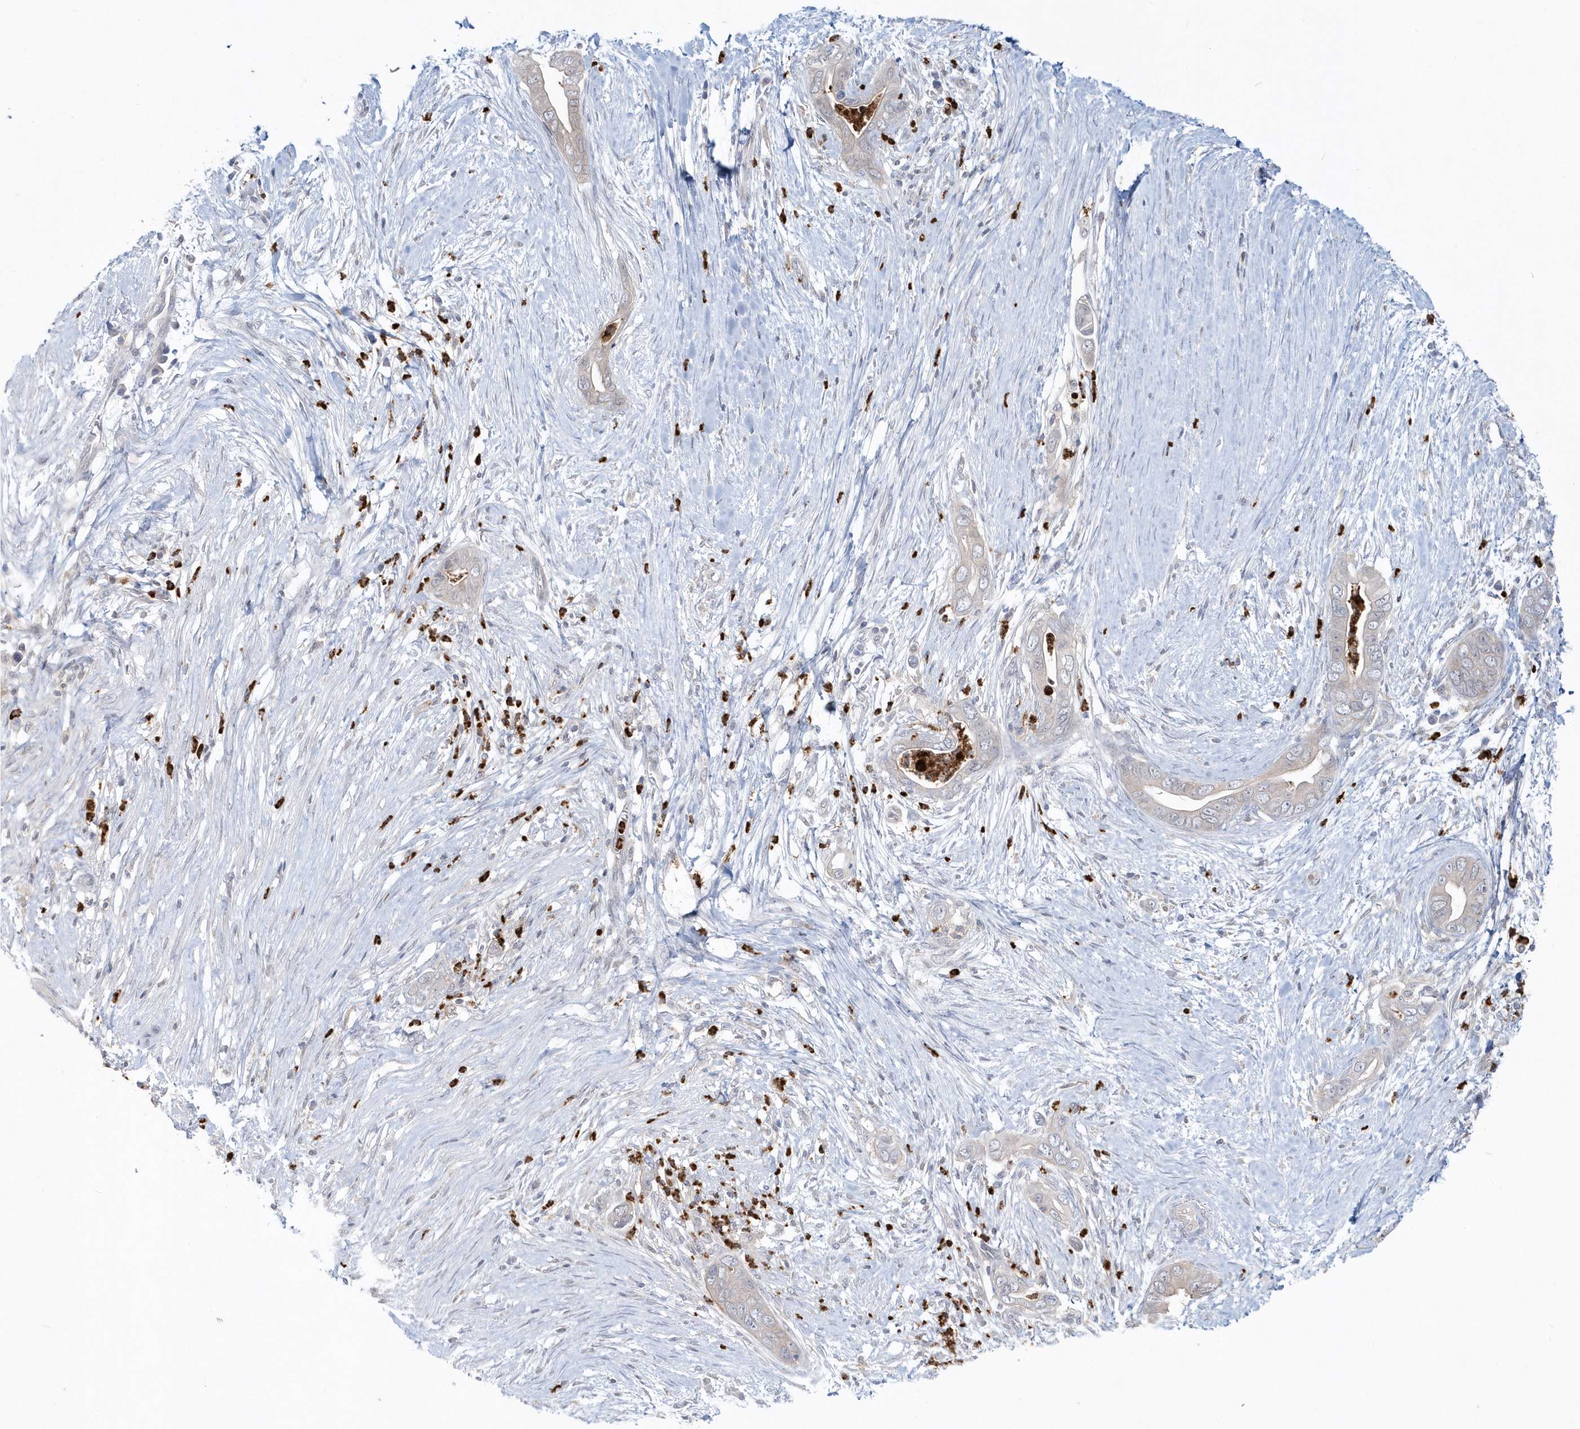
{"staining": {"intensity": "negative", "quantity": "none", "location": "none"}, "tissue": "pancreatic cancer", "cell_type": "Tumor cells", "image_type": "cancer", "snomed": [{"axis": "morphology", "description": "Adenocarcinoma, NOS"}, {"axis": "topography", "description": "Pancreas"}], "caption": "A histopathology image of human pancreatic cancer (adenocarcinoma) is negative for staining in tumor cells.", "gene": "RNF7", "patient": {"sex": "male", "age": 75}}